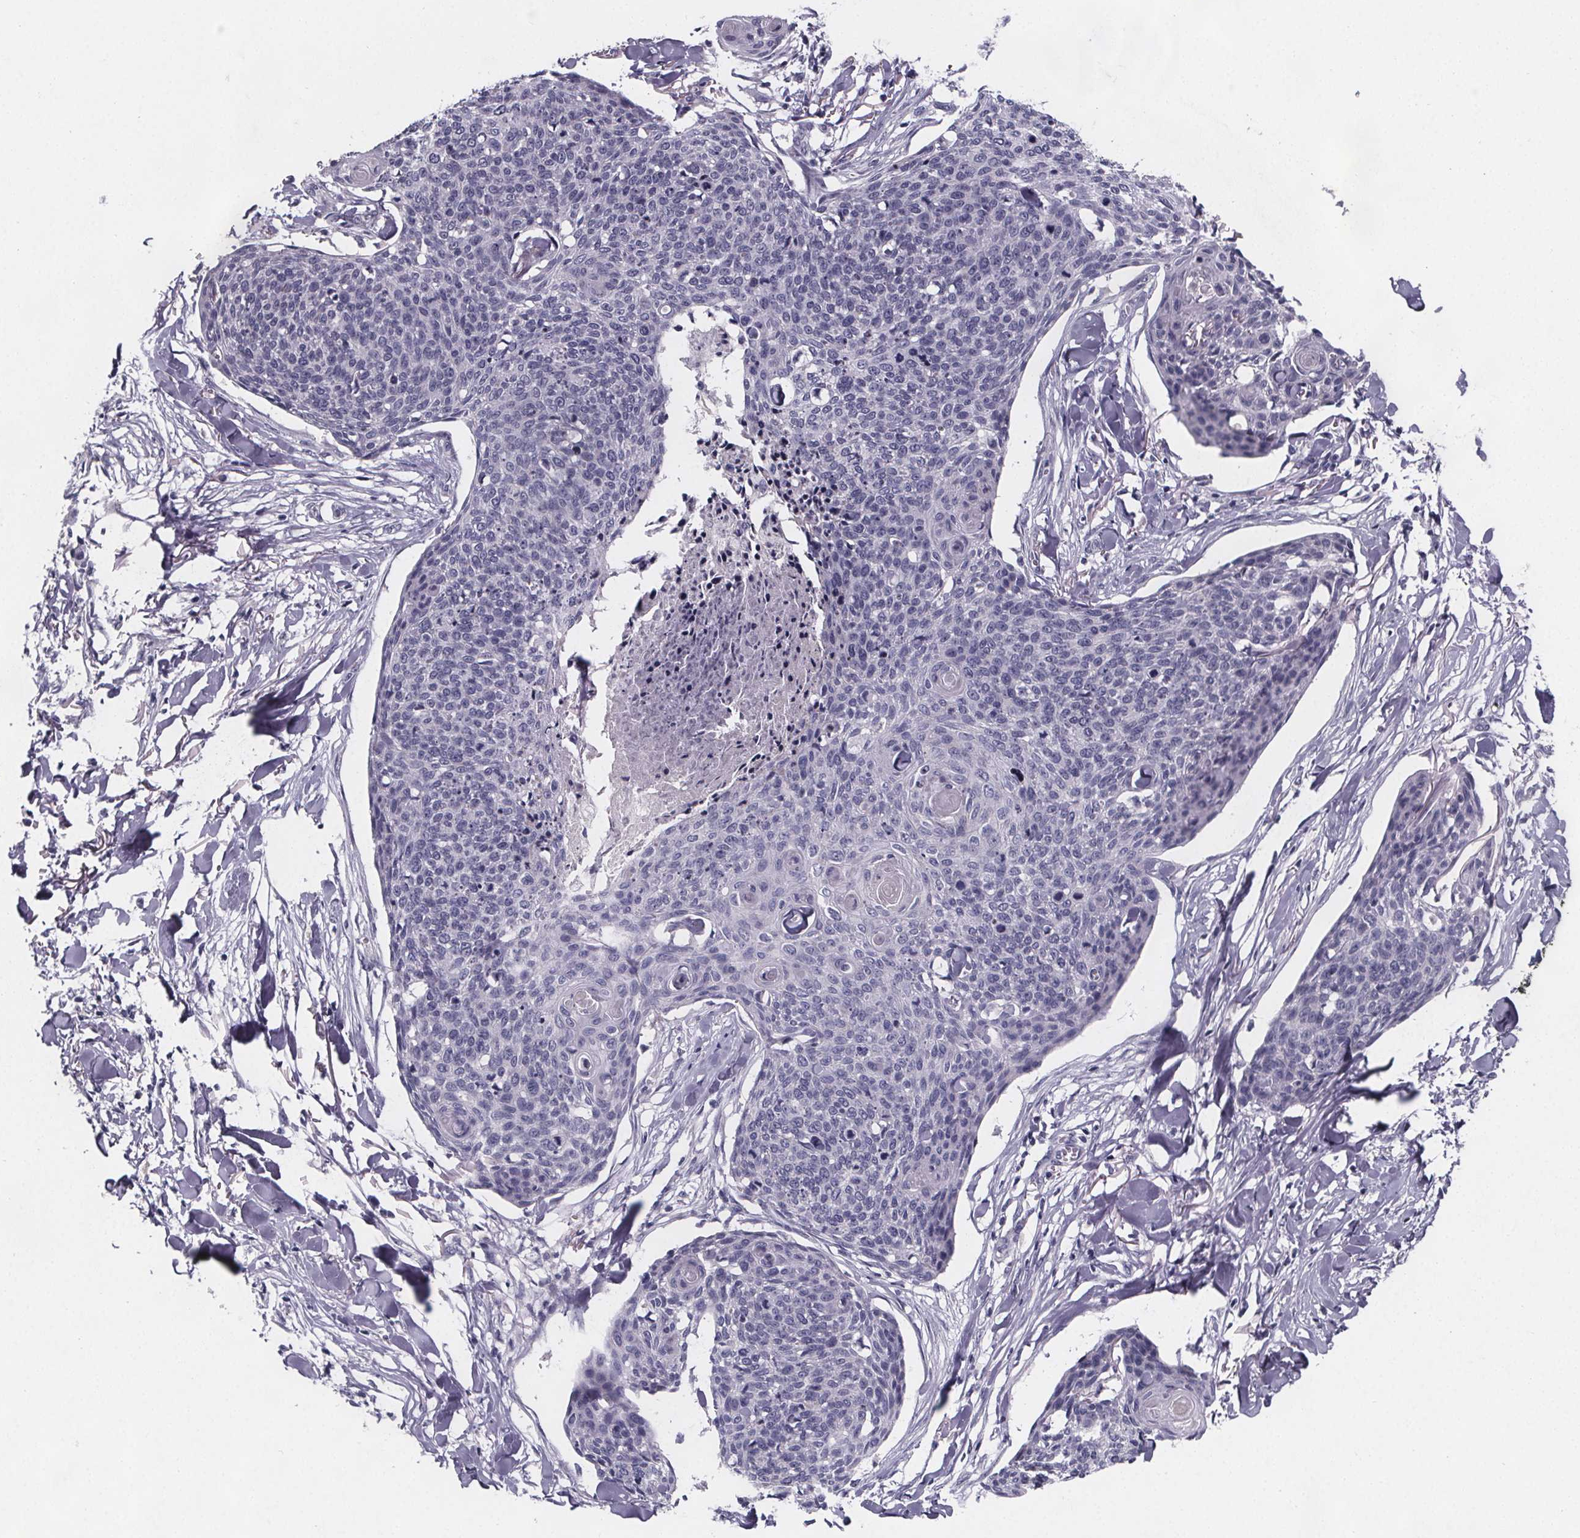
{"staining": {"intensity": "negative", "quantity": "none", "location": "none"}, "tissue": "skin cancer", "cell_type": "Tumor cells", "image_type": "cancer", "snomed": [{"axis": "morphology", "description": "Squamous cell carcinoma, NOS"}, {"axis": "topography", "description": "Skin"}, {"axis": "topography", "description": "Vulva"}], "caption": "DAB (3,3'-diaminobenzidine) immunohistochemical staining of human skin squamous cell carcinoma reveals no significant staining in tumor cells.", "gene": "PAH", "patient": {"sex": "female", "age": 75}}